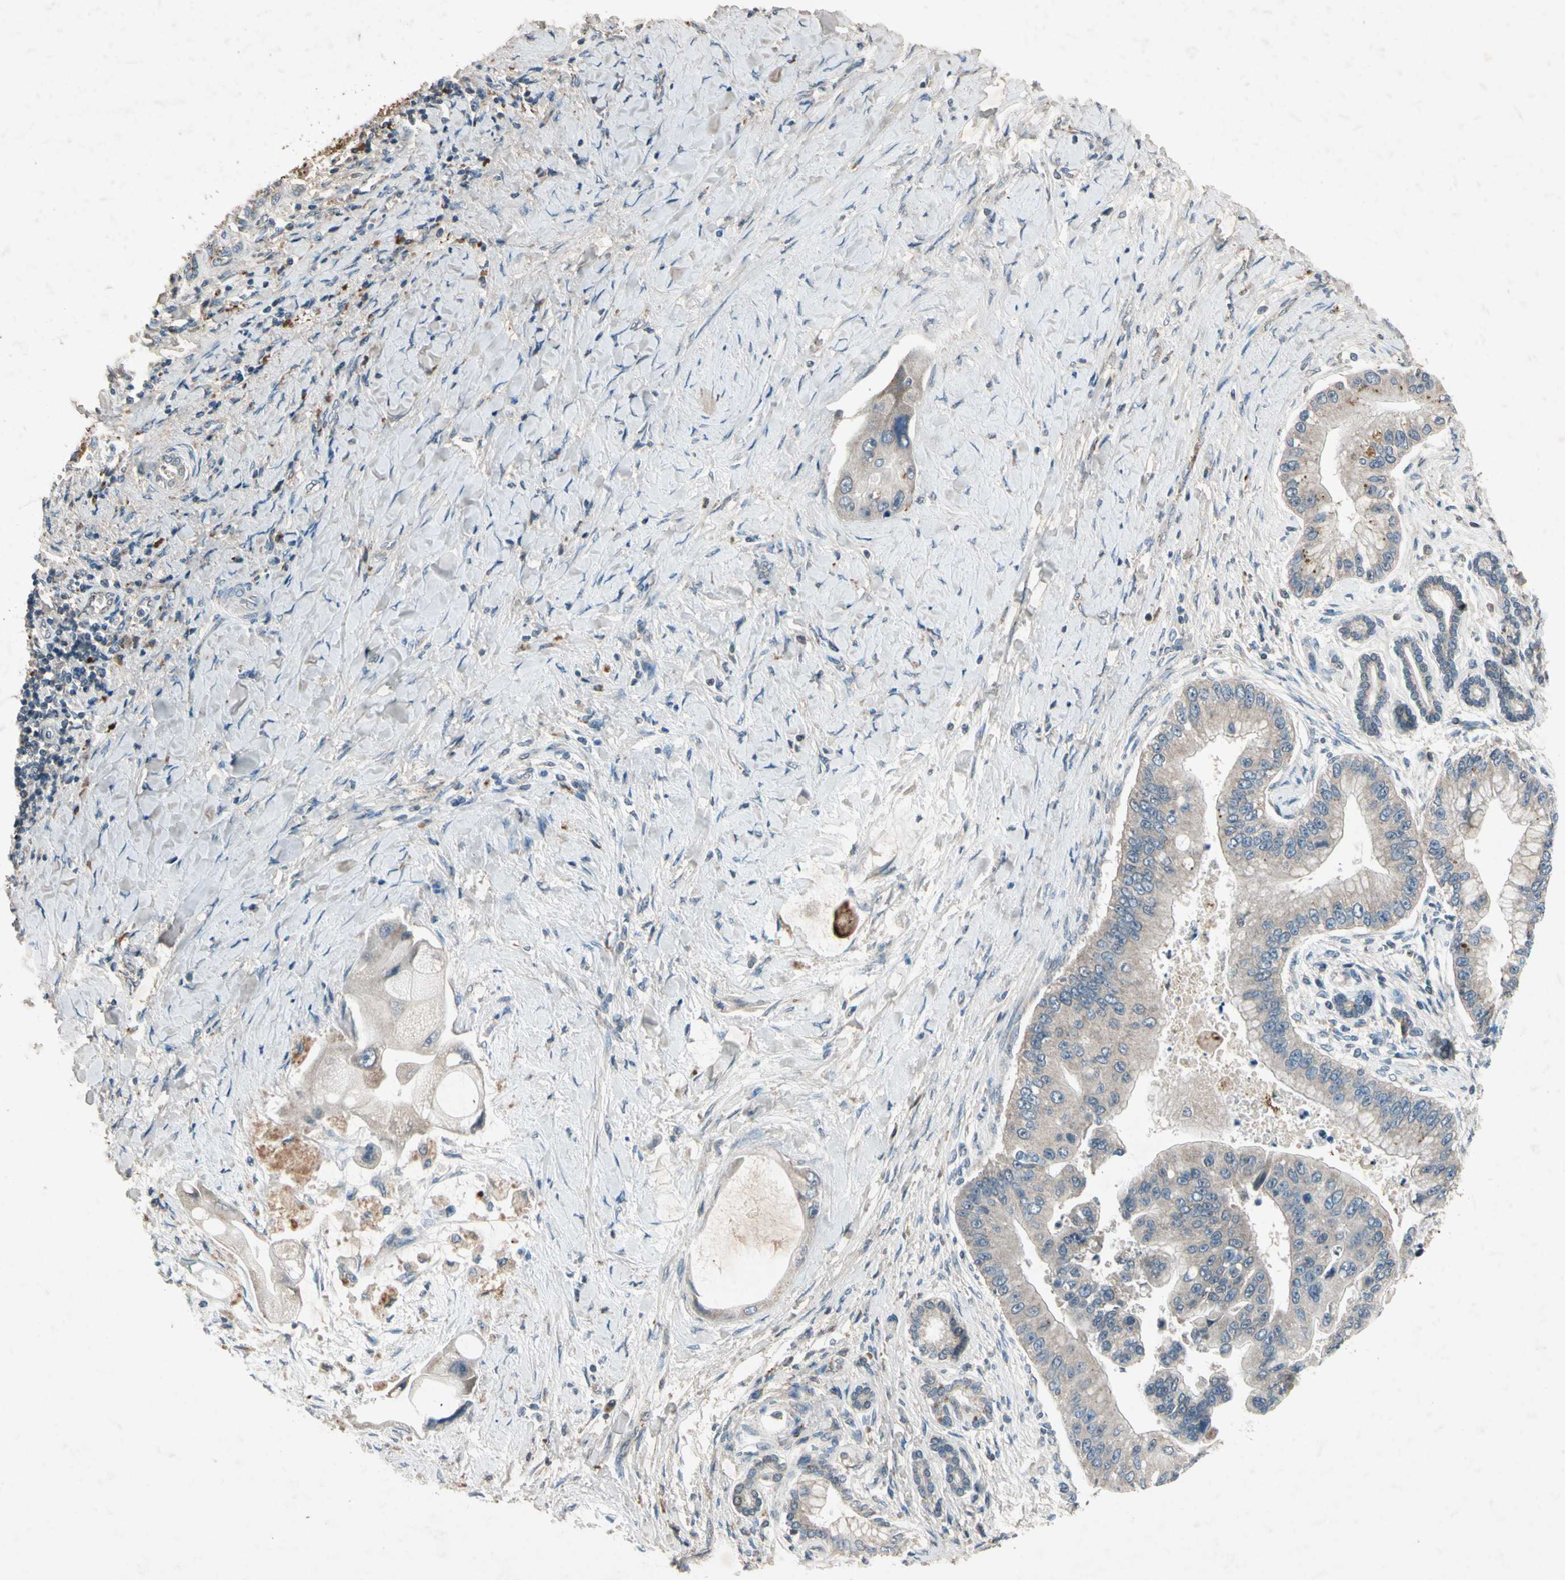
{"staining": {"intensity": "weak", "quantity": ">75%", "location": "cytoplasmic/membranous"}, "tissue": "liver cancer", "cell_type": "Tumor cells", "image_type": "cancer", "snomed": [{"axis": "morphology", "description": "Normal tissue, NOS"}, {"axis": "morphology", "description": "Cholangiocarcinoma"}, {"axis": "topography", "description": "Liver"}, {"axis": "topography", "description": "Peripheral nerve tissue"}], "caption": "IHC of liver cancer shows low levels of weak cytoplasmic/membranous expression in approximately >75% of tumor cells.", "gene": "GPLD1", "patient": {"sex": "male", "age": 50}}